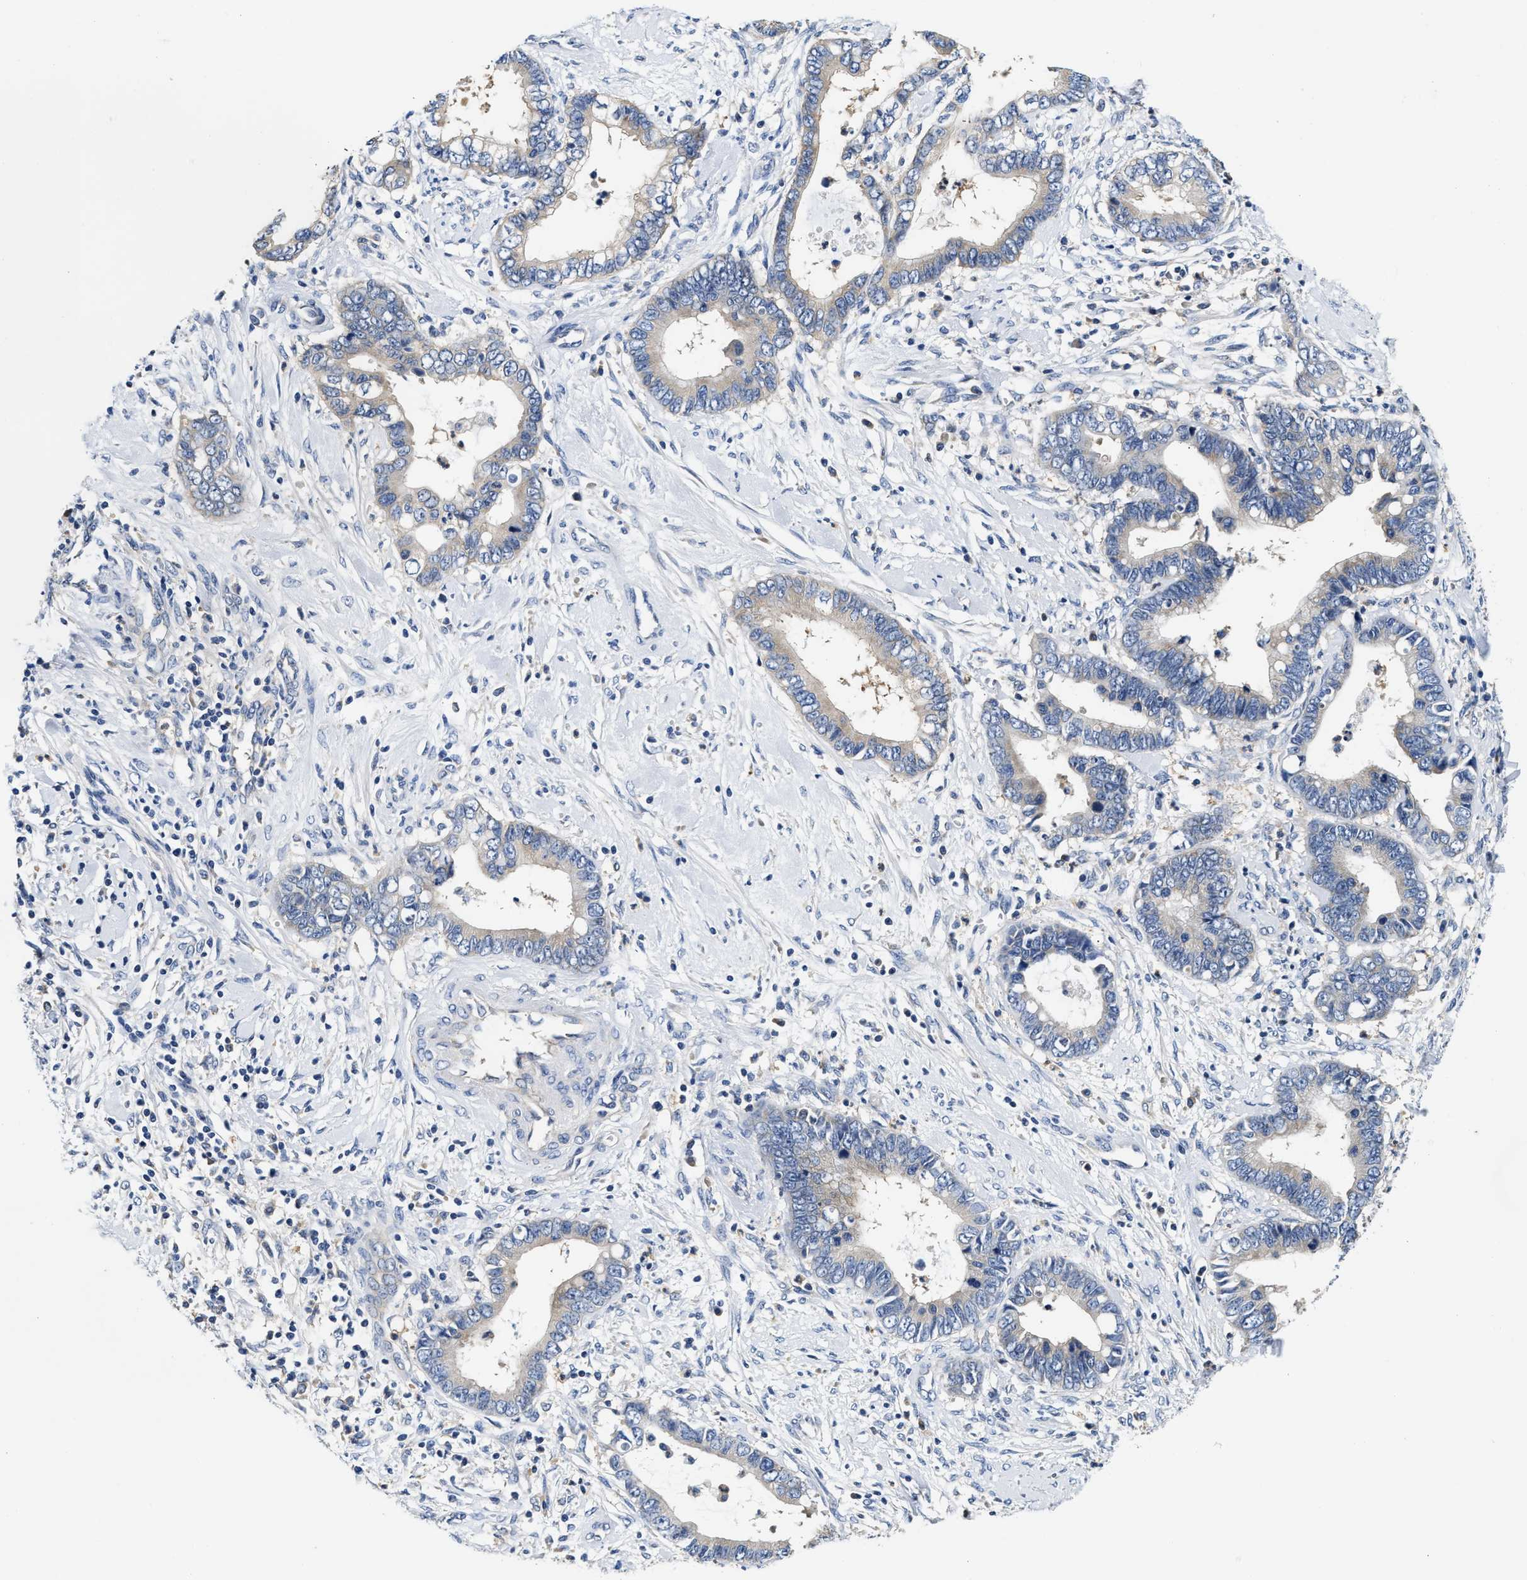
{"staining": {"intensity": "weak", "quantity": "<25%", "location": "cytoplasmic/membranous"}, "tissue": "cervical cancer", "cell_type": "Tumor cells", "image_type": "cancer", "snomed": [{"axis": "morphology", "description": "Adenocarcinoma, NOS"}, {"axis": "topography", "description": "Cervix"}], "caption": "A histopathology image of cervical cancer stained for a protein demonstrates no brown staining in tumor cells.", "gene": "FAM185A", "patient": {"sex": "female", "age": 44}}